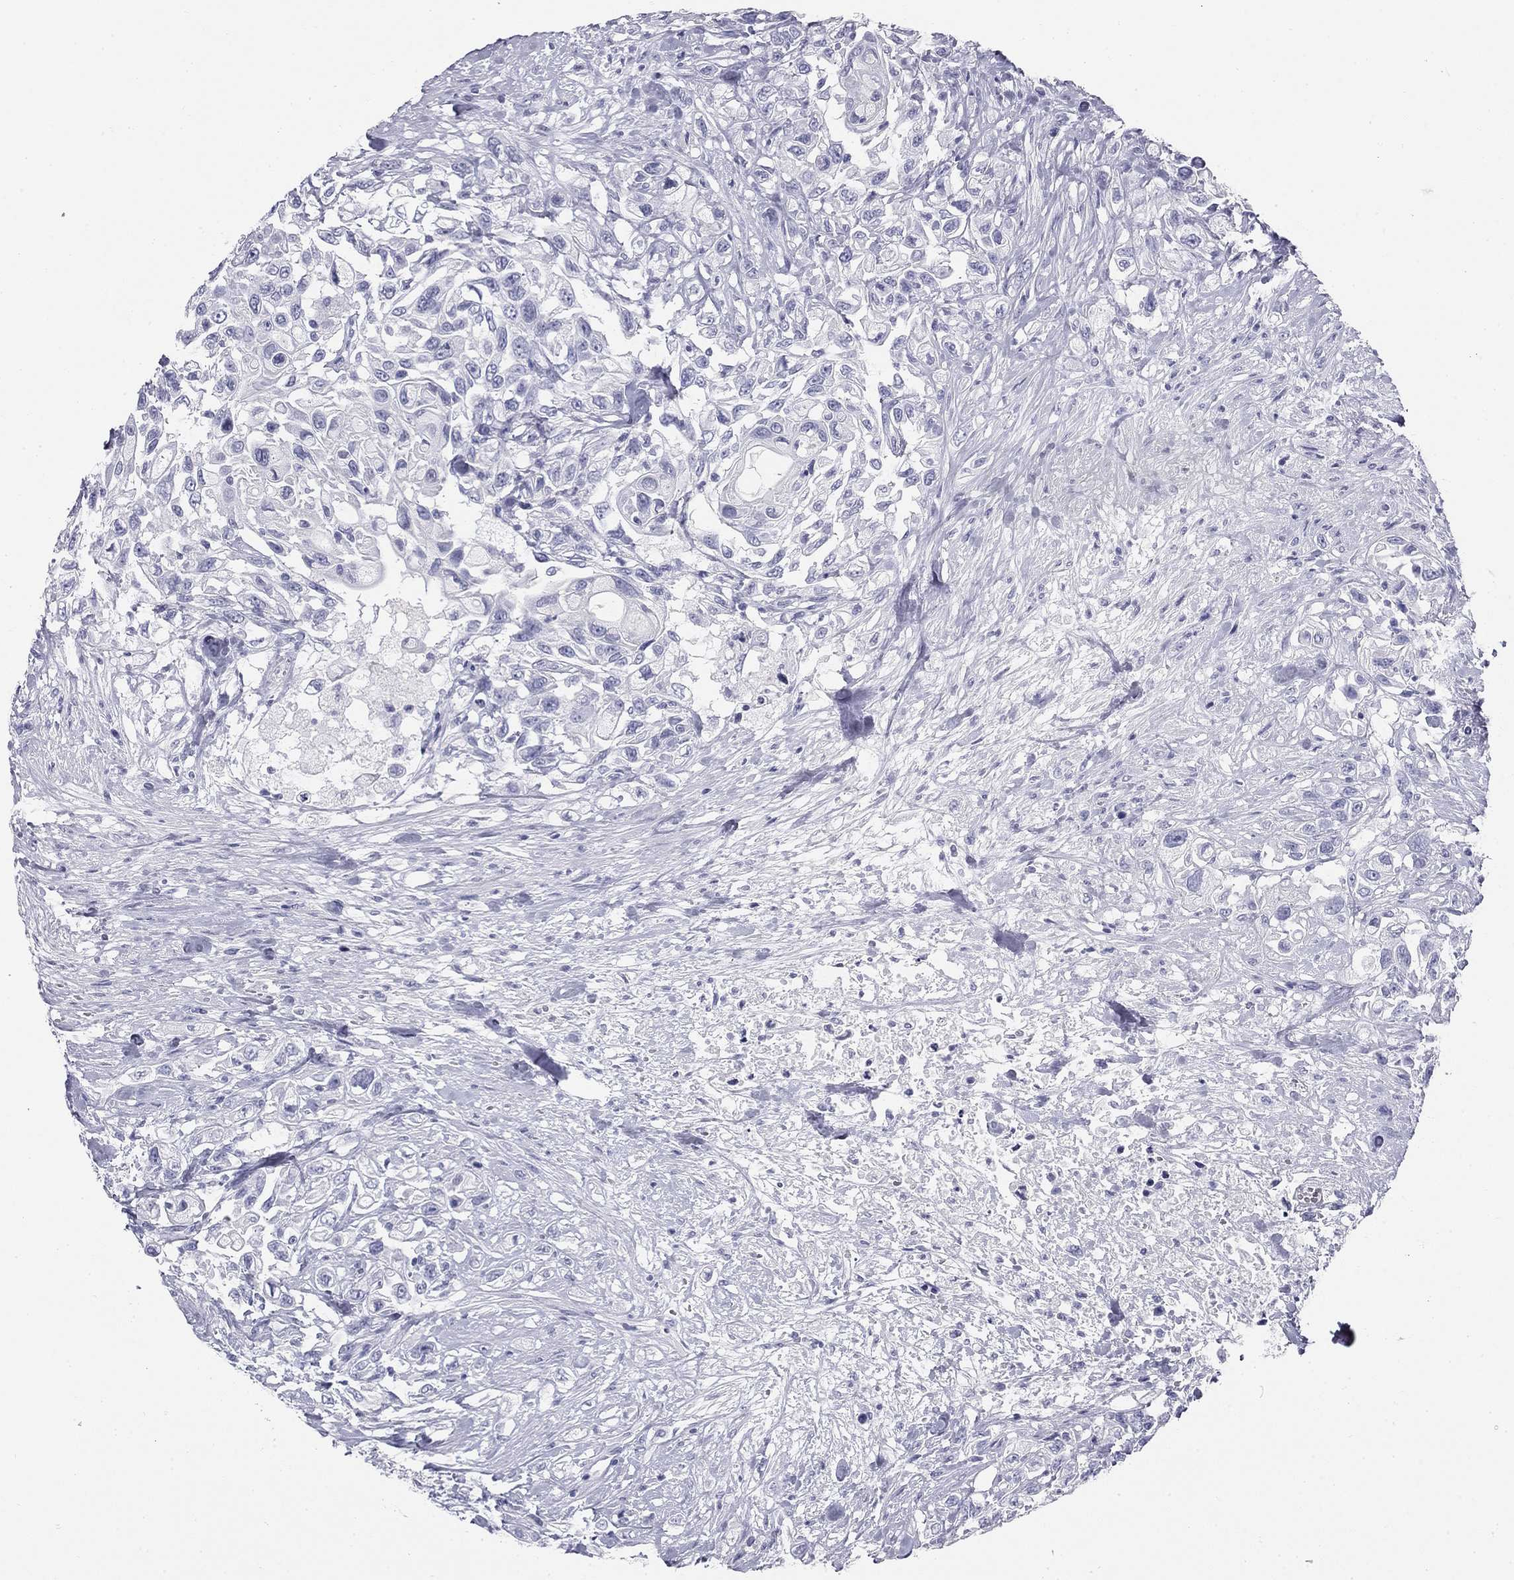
{"staining": {"intensity": "negative", "quantity": "none", "location": "none"}, "tissue": "urothelial cancer", "cell_type": "Tumor cells", "image_type": "cancer", "snomed": [{"axis": "morphology", "description": "Urothelial carcinoma, High grade"}, {"axis": "topography", "description": "Urinary bladder"}], "caption": "This histopathology image is of urothelial cancer stained with IHC to label a protein in brown with the nuclei are counter-stained blue. There is no positivity in tumor cells.", "gene": "SULT2B1", "patient": {"sex": "female", "age": 56}}